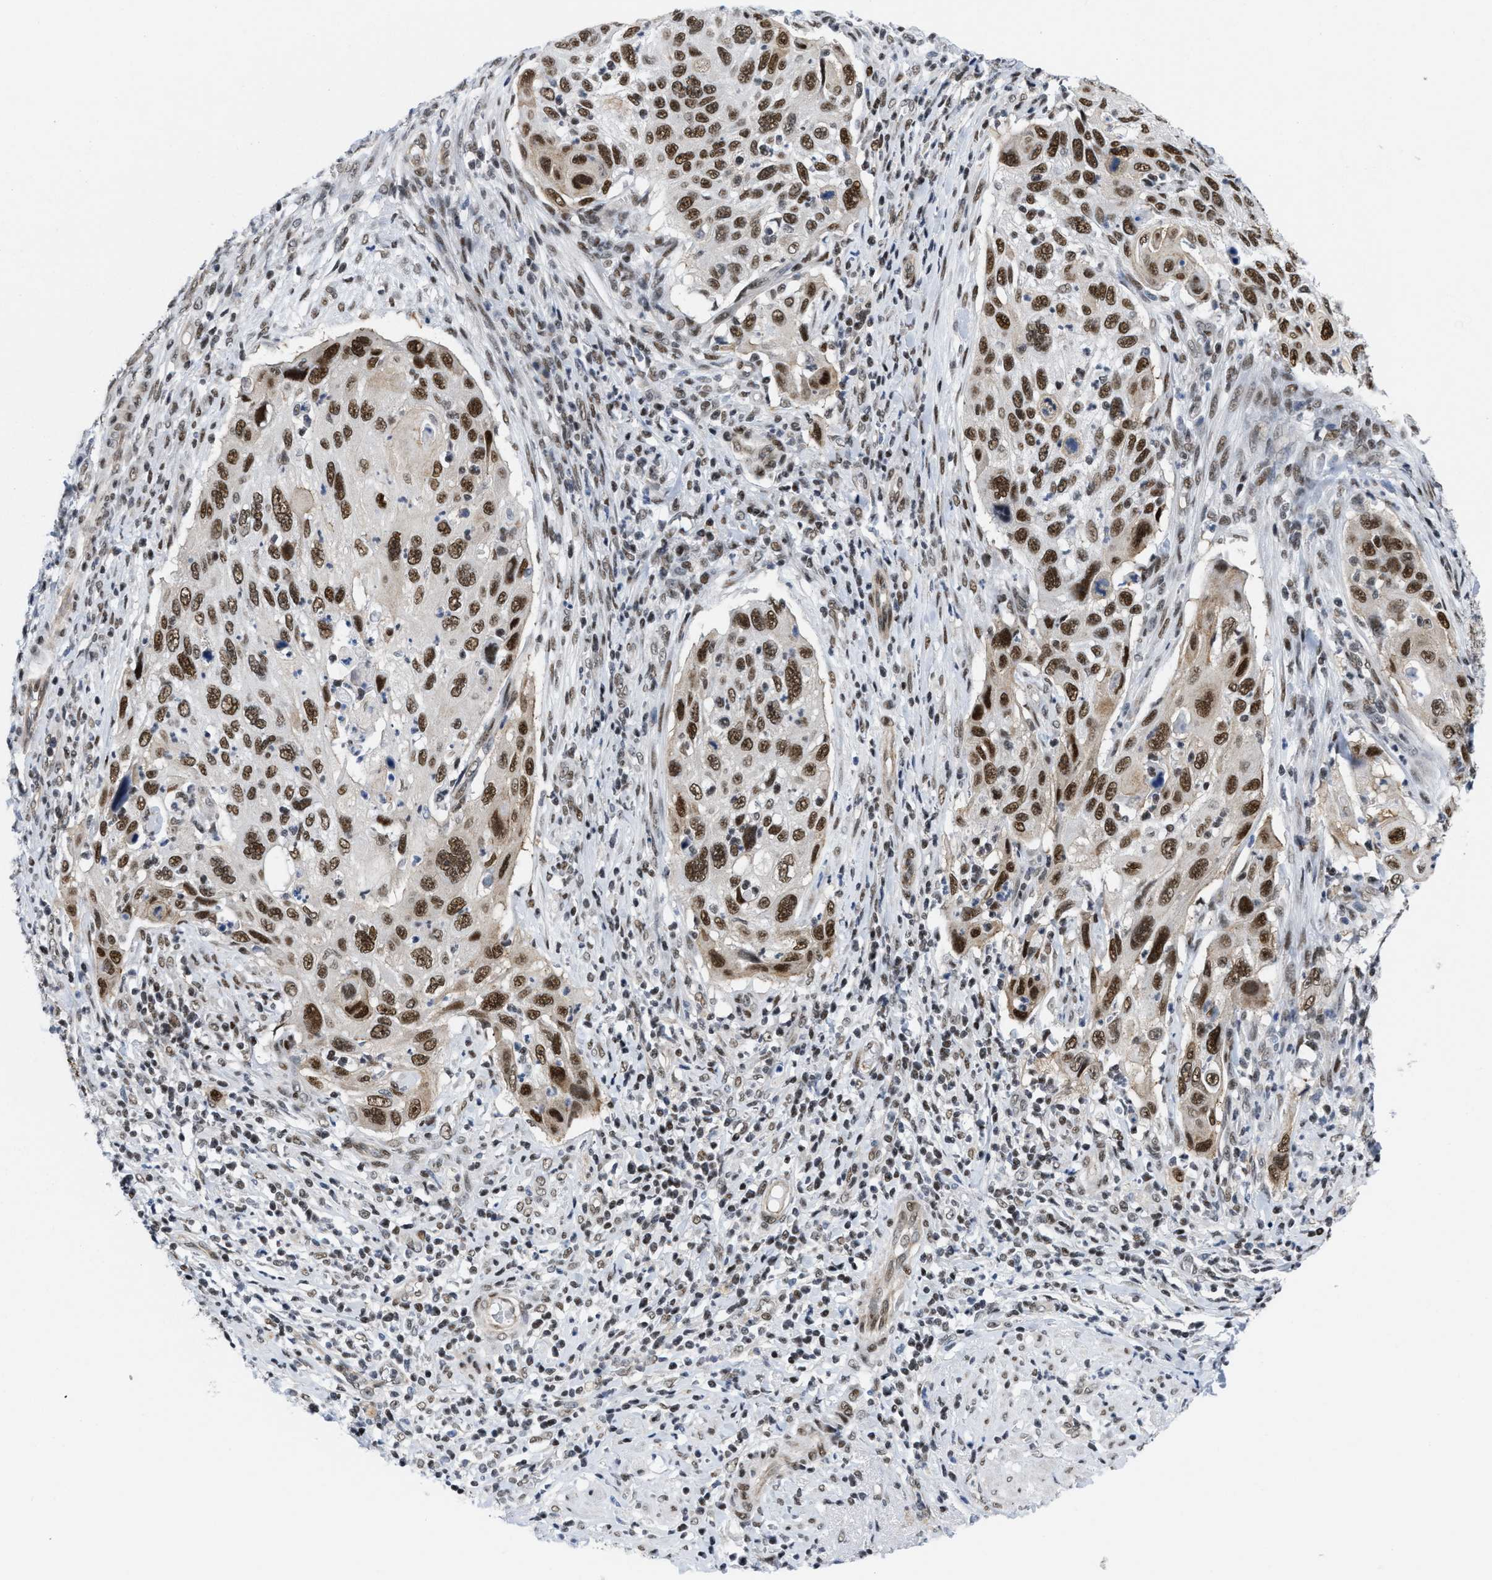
{"staining": {"intensity": "strong", "quantity": ">75%", "location": "nuclear"}, "tissue": "cervical cancer", "cell_type": "Tumor cells", "image_type": "cancer", "snomed": [{"axis": "morphology", "description": "Squamous cell carcinoma, NOS"}, {"axis": "topography", "description": "Cervix"}], "caption": "A brown stain labels strong nuclear positivity of a protein in human squamous cell carcinoma (cervical) tumor cells.", "gene": "MIER1", "patient": {"sex": "female", "age": 70}}